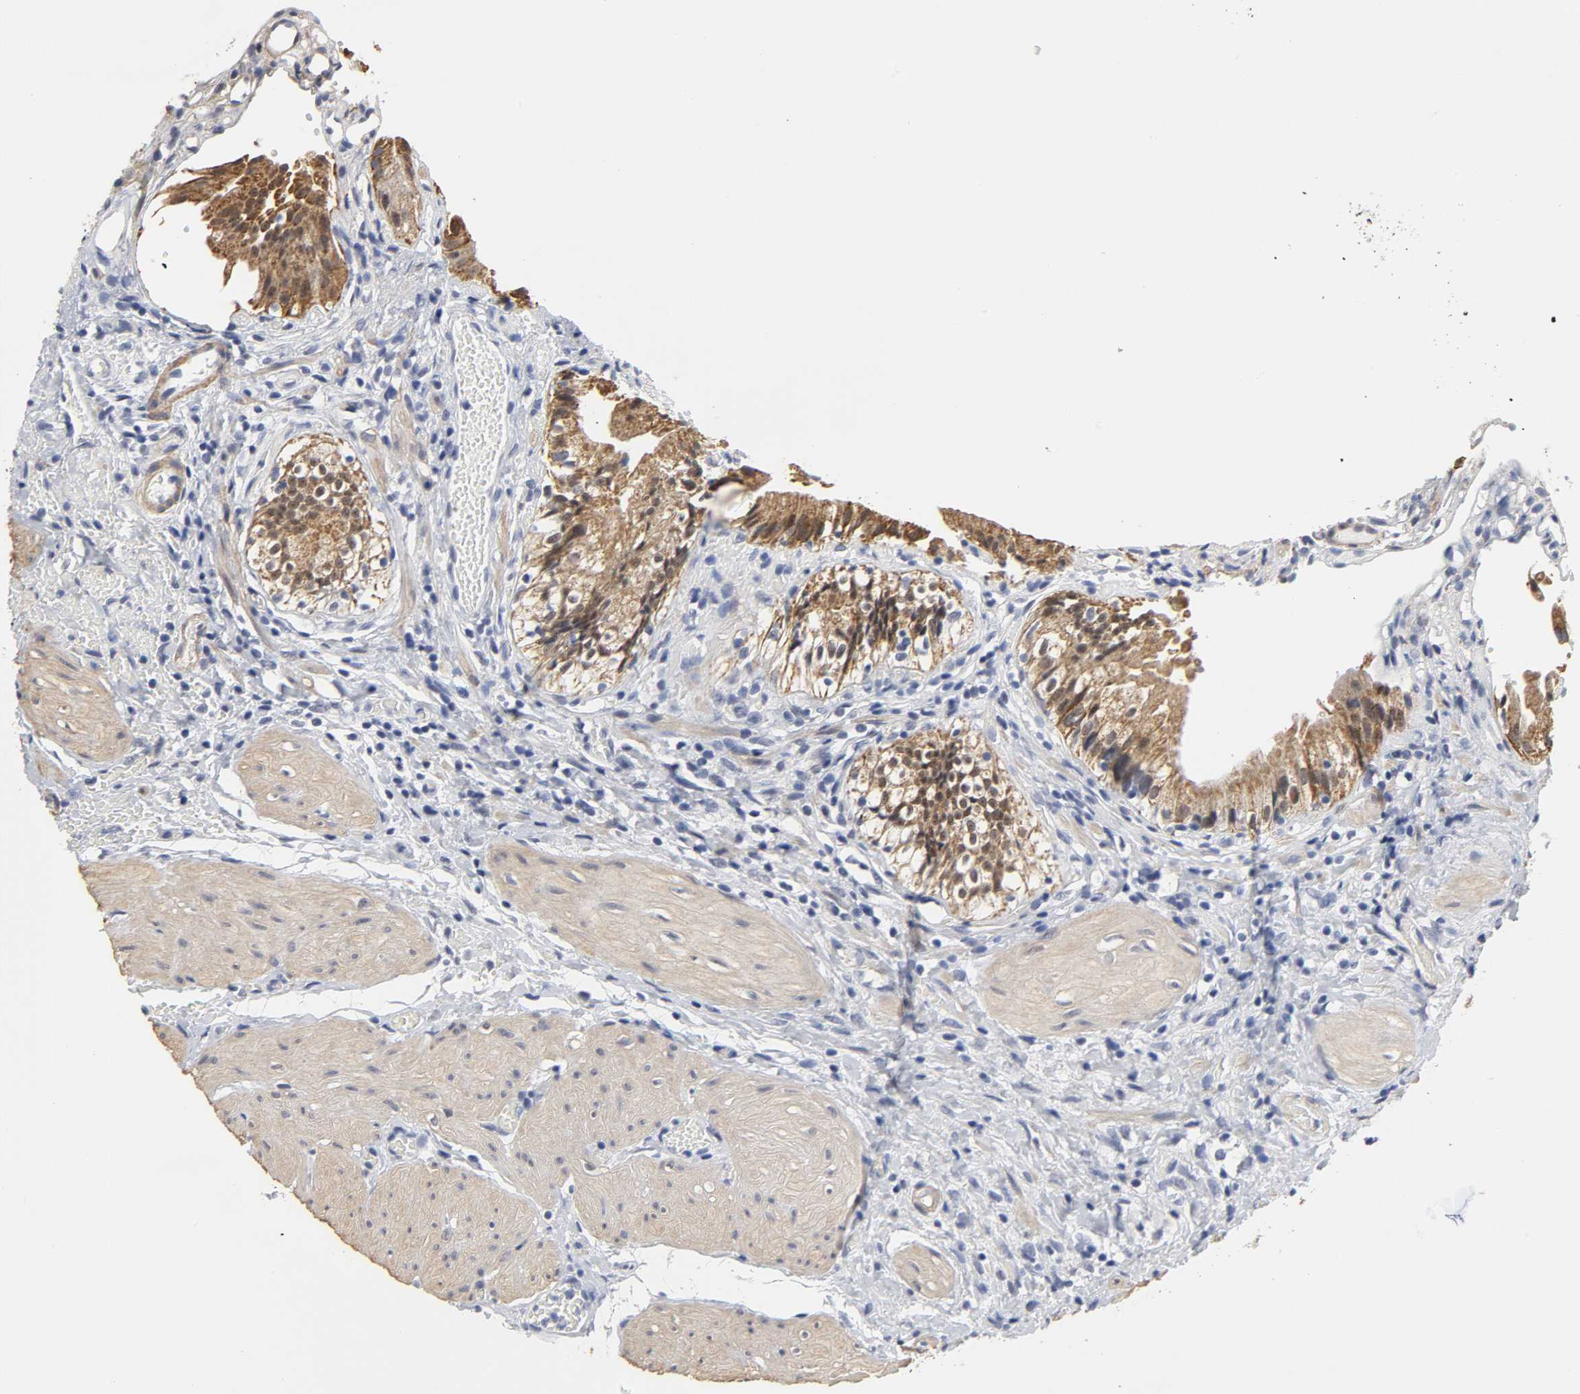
{"staining": {"intensity": "moderate", "quantity": ">75%", "location": "cytoplasmic/membranous"}, "tissue": "gallbladder", "cell_type": "Glandular cells", "image_type": "normal", "snomed": [{"axis": "morphology", "description": "Normal tissue, NOS"}, {"axis": "topography", "description": "Gallbladder"}], "caption": "IHC (DAB (3,3'-diaminobenzidine)) staining of normal gallbladder exhibits moderate cytoplasmic/membranous protein expression in approximately >75% of glandular cells. (Stains: DAB in brown, nuclei in blue, Microscopy: brightfield microscopy at high magnification).", "gene": "GRHL2", "patient": {"sex": "male", "age": 65}}